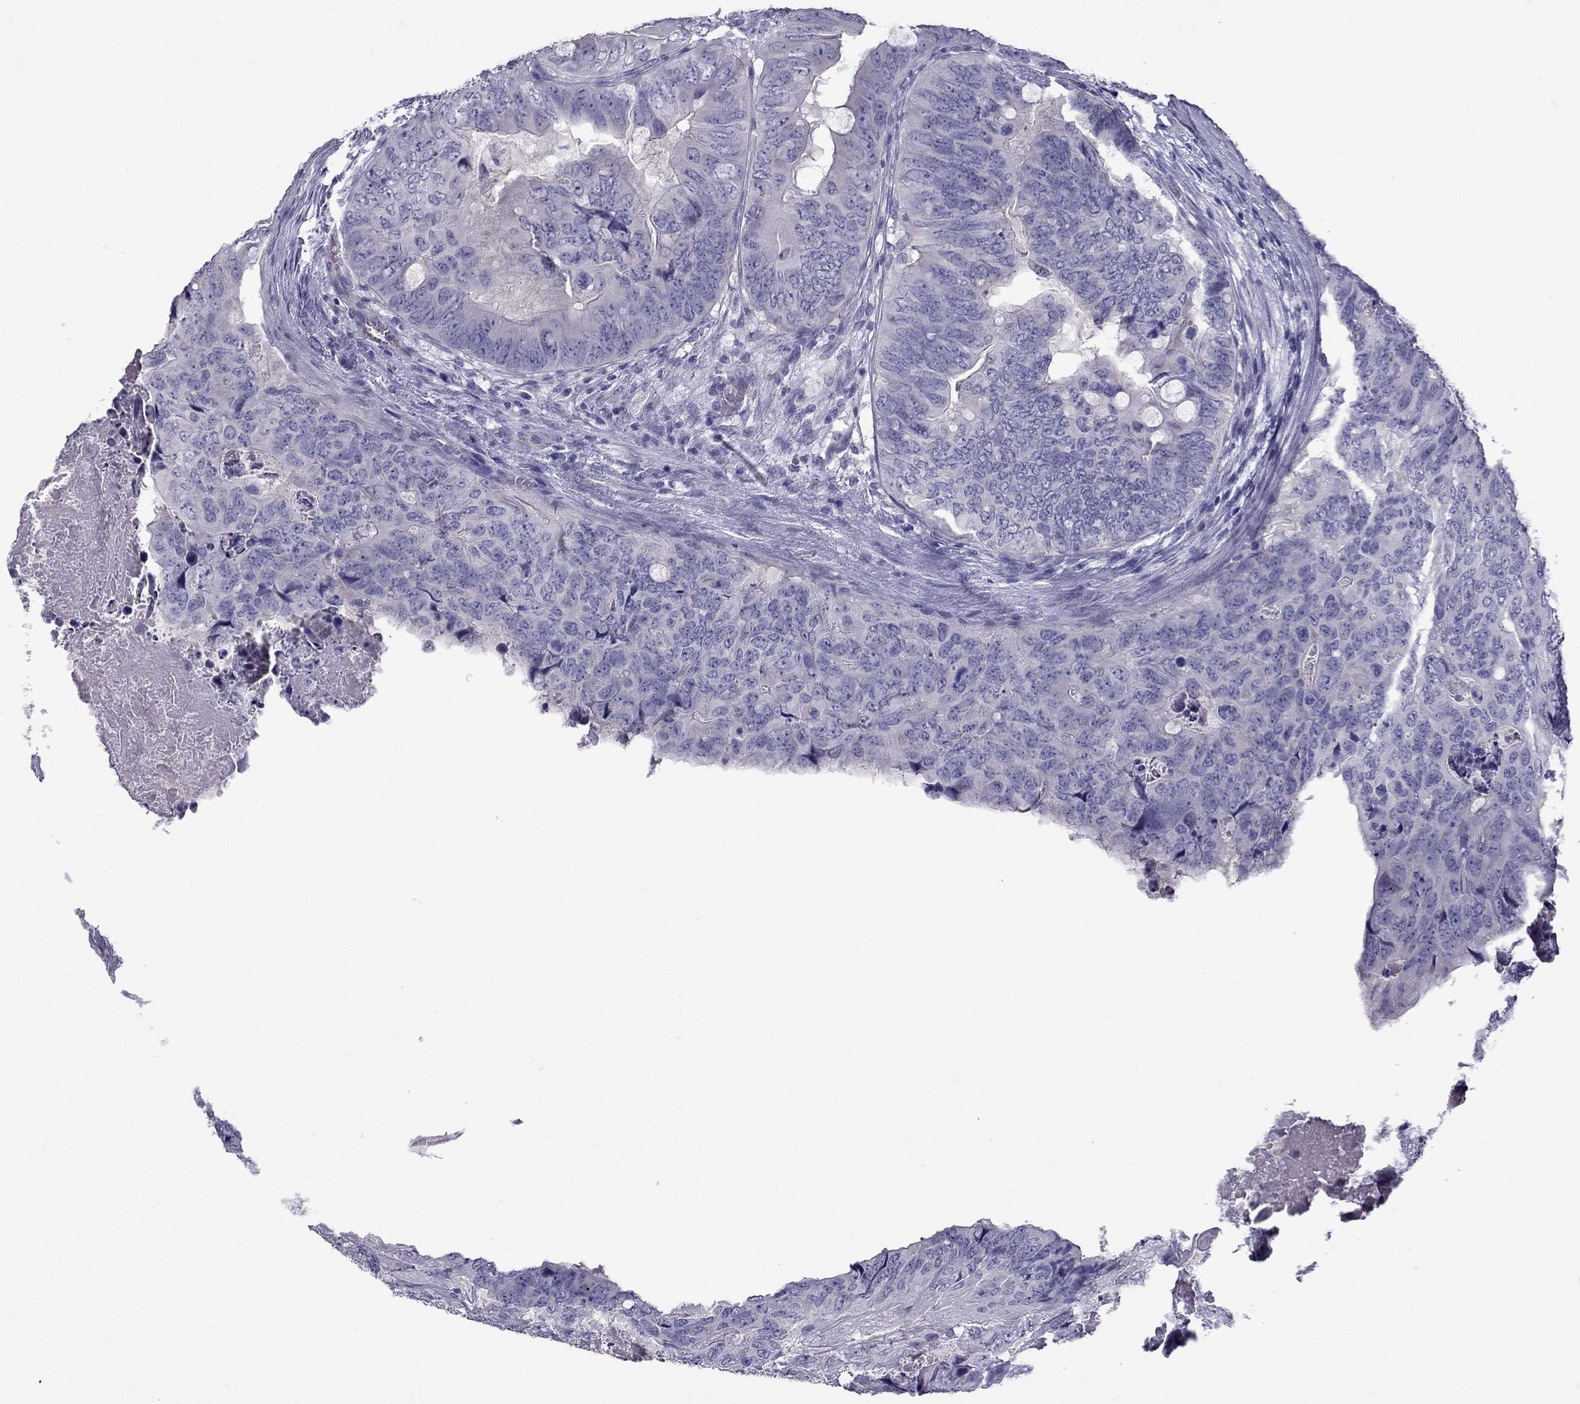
{"staining": {"intensity": "negative", "quantity": "none", "location": "none"}, "tissue": "colorectal cancer", "cell_type": "Tumor cells", "image_type": "cancer", "snomed": [{"axis": "morphology", "description": "Adenocarcinoma, NOS"}, {"axis": "topography", "description": "Colon"}], "caption": "Immunohistochemical staining of human adenocarcinoma (colorectal) reveals no significant positivity in tumor cells.", "gene": "STOML3", "patient": {"sex": "male", "age": 79}}